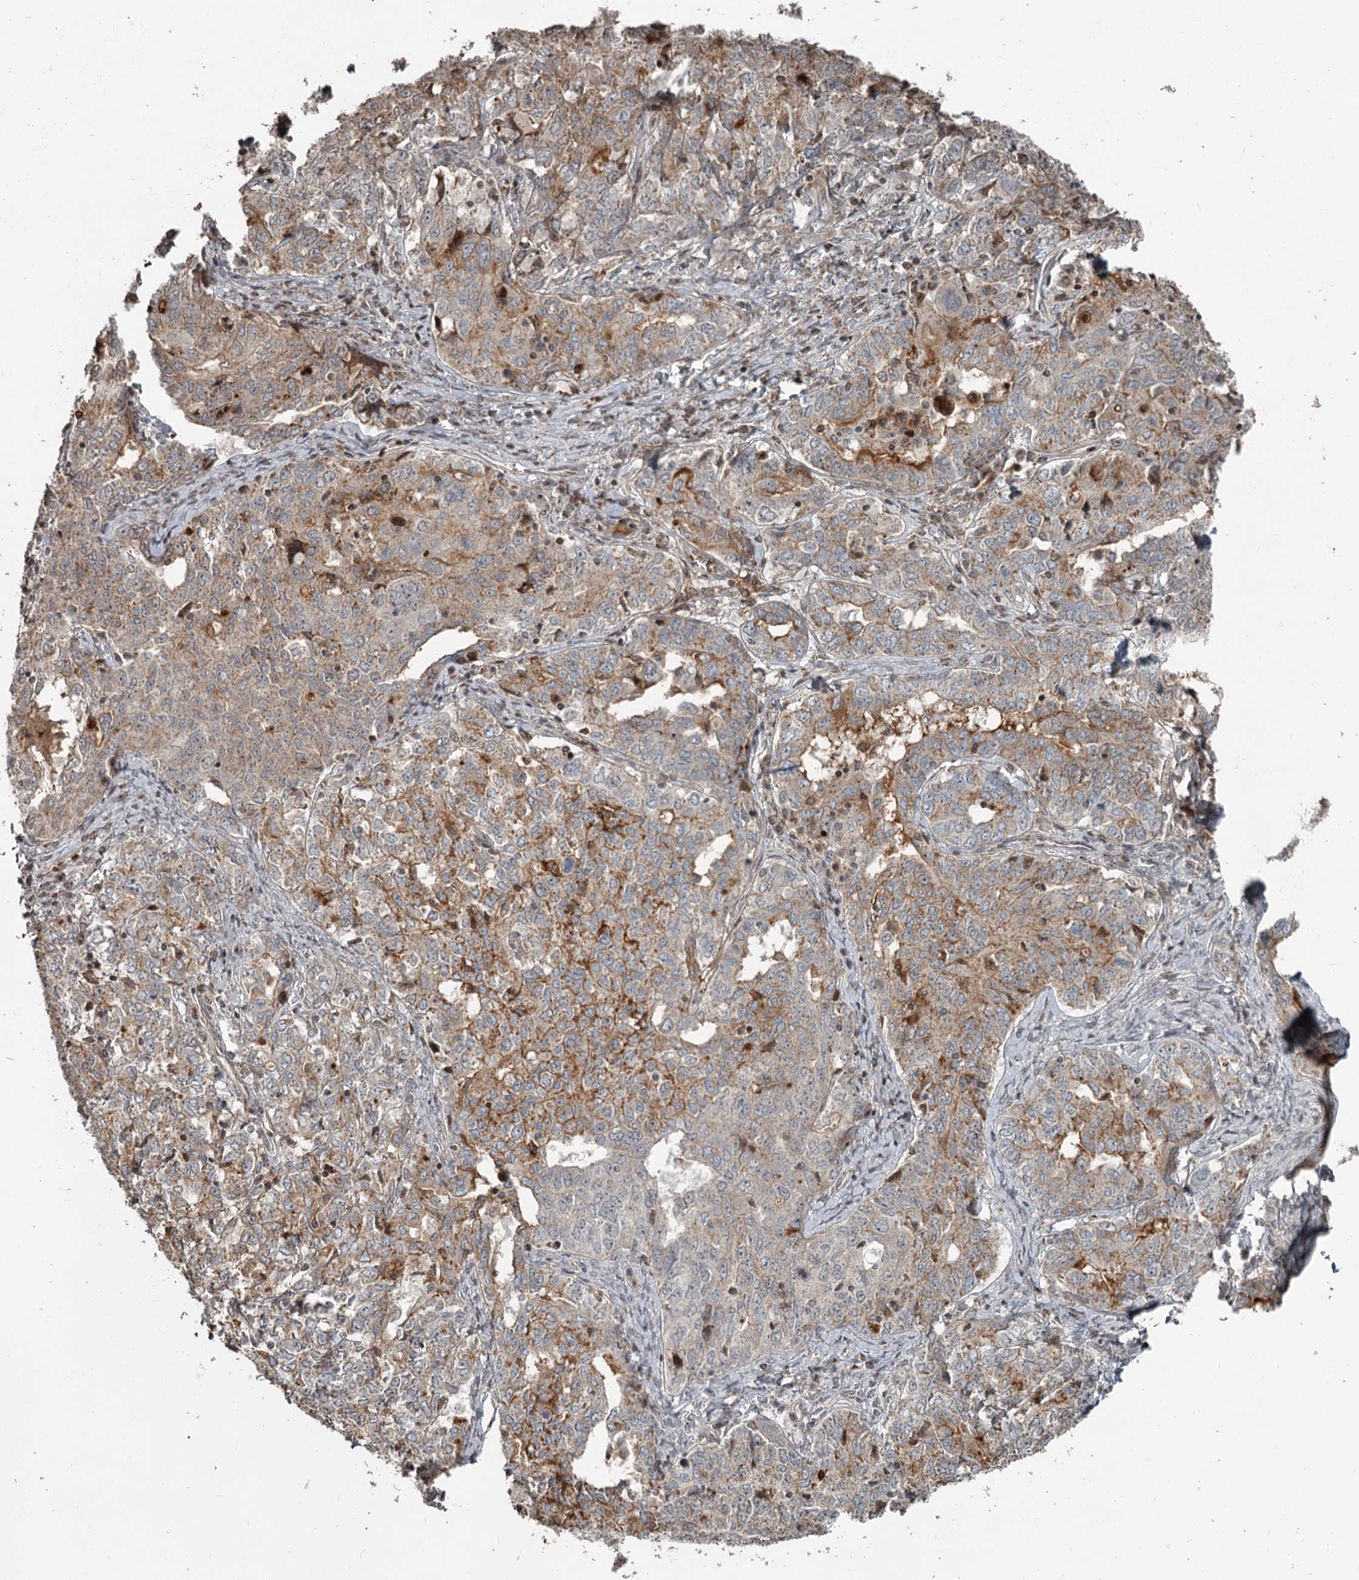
{"staining": {"intensity": "moderate", "quantity": "25%-75%", "location": "cytoplasmic/membranous"}, "tissue": "ovarian cancer", "cell_type": "Tumor cells", "image_type": "cancer", "snomed": [{"axis": "morphology", "description": "Carcinoma, endometroid"}, {"axis": "topography", "description": "Ovary"}], "caption": "Ovarian endometroid carcinoma tissue exhibits moderate cytoplasmic/membranous staining in about 25%-75% of tumor cells, visualized by immunohistochemistry.", "gene": "RASSF8", "patient": {"sex": "female", "age": 62}}